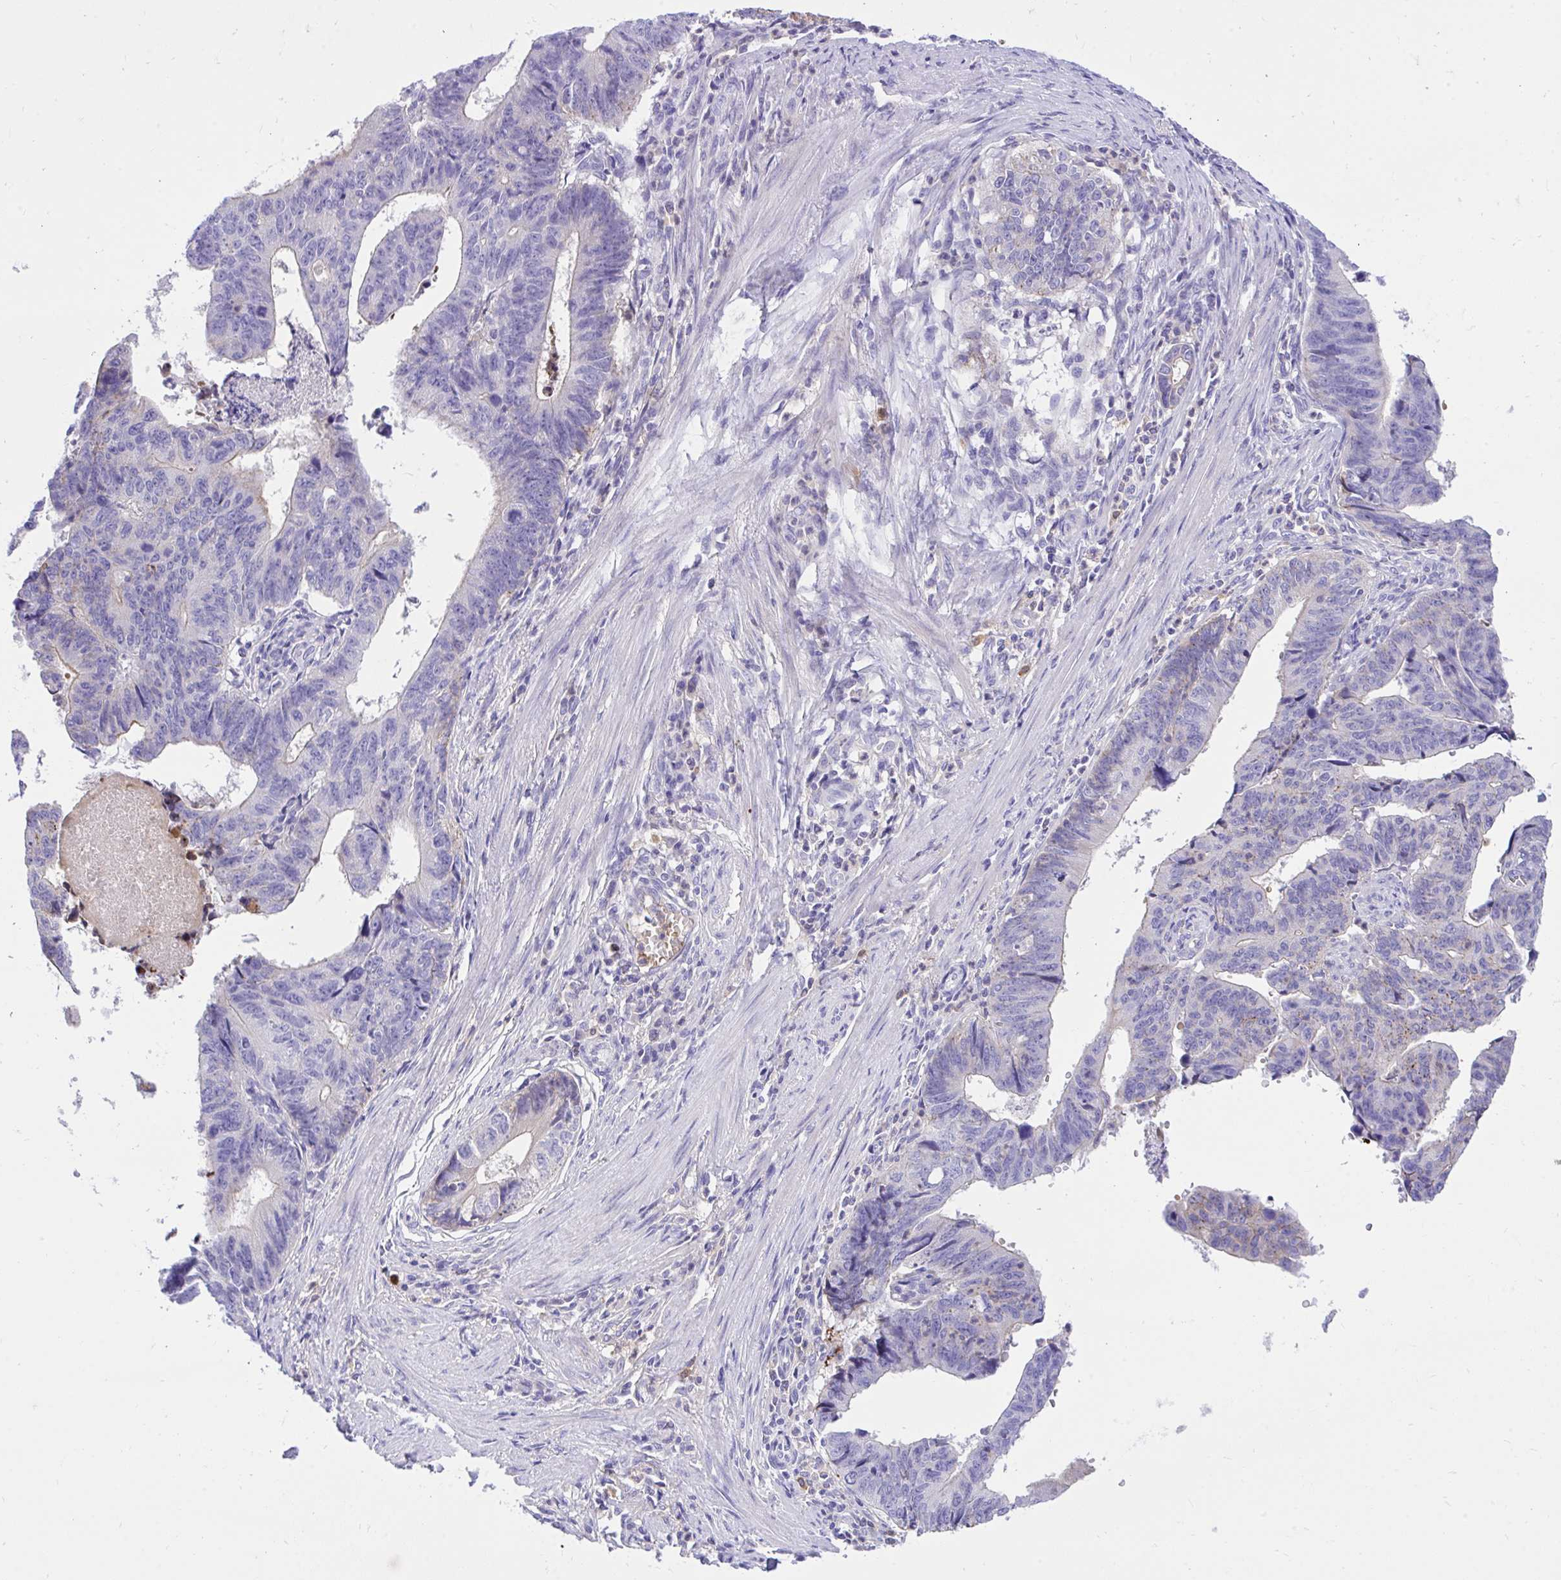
{"staining": {"intensity": "negative", "quantity": "none", "location": "none"}, "tissue": "stomach cancer", "cell_type": "Tumor cells", "image_type": "cancer", "snomed": [{"axis": "morphology", "description": "Adenocarcinoma, NOS"}, {"axis": "topography", "description": "Stomach"}], "caption": "This image is of stomach cancer (adenocarcinoma) stained with immunohistochemistry (IHC) to label a protein in brown with the nuclei are counter-stained blue. There is no expression in tumor cells.", "gene": "HRG", "patient": {"sex": "male", "age": 59}}